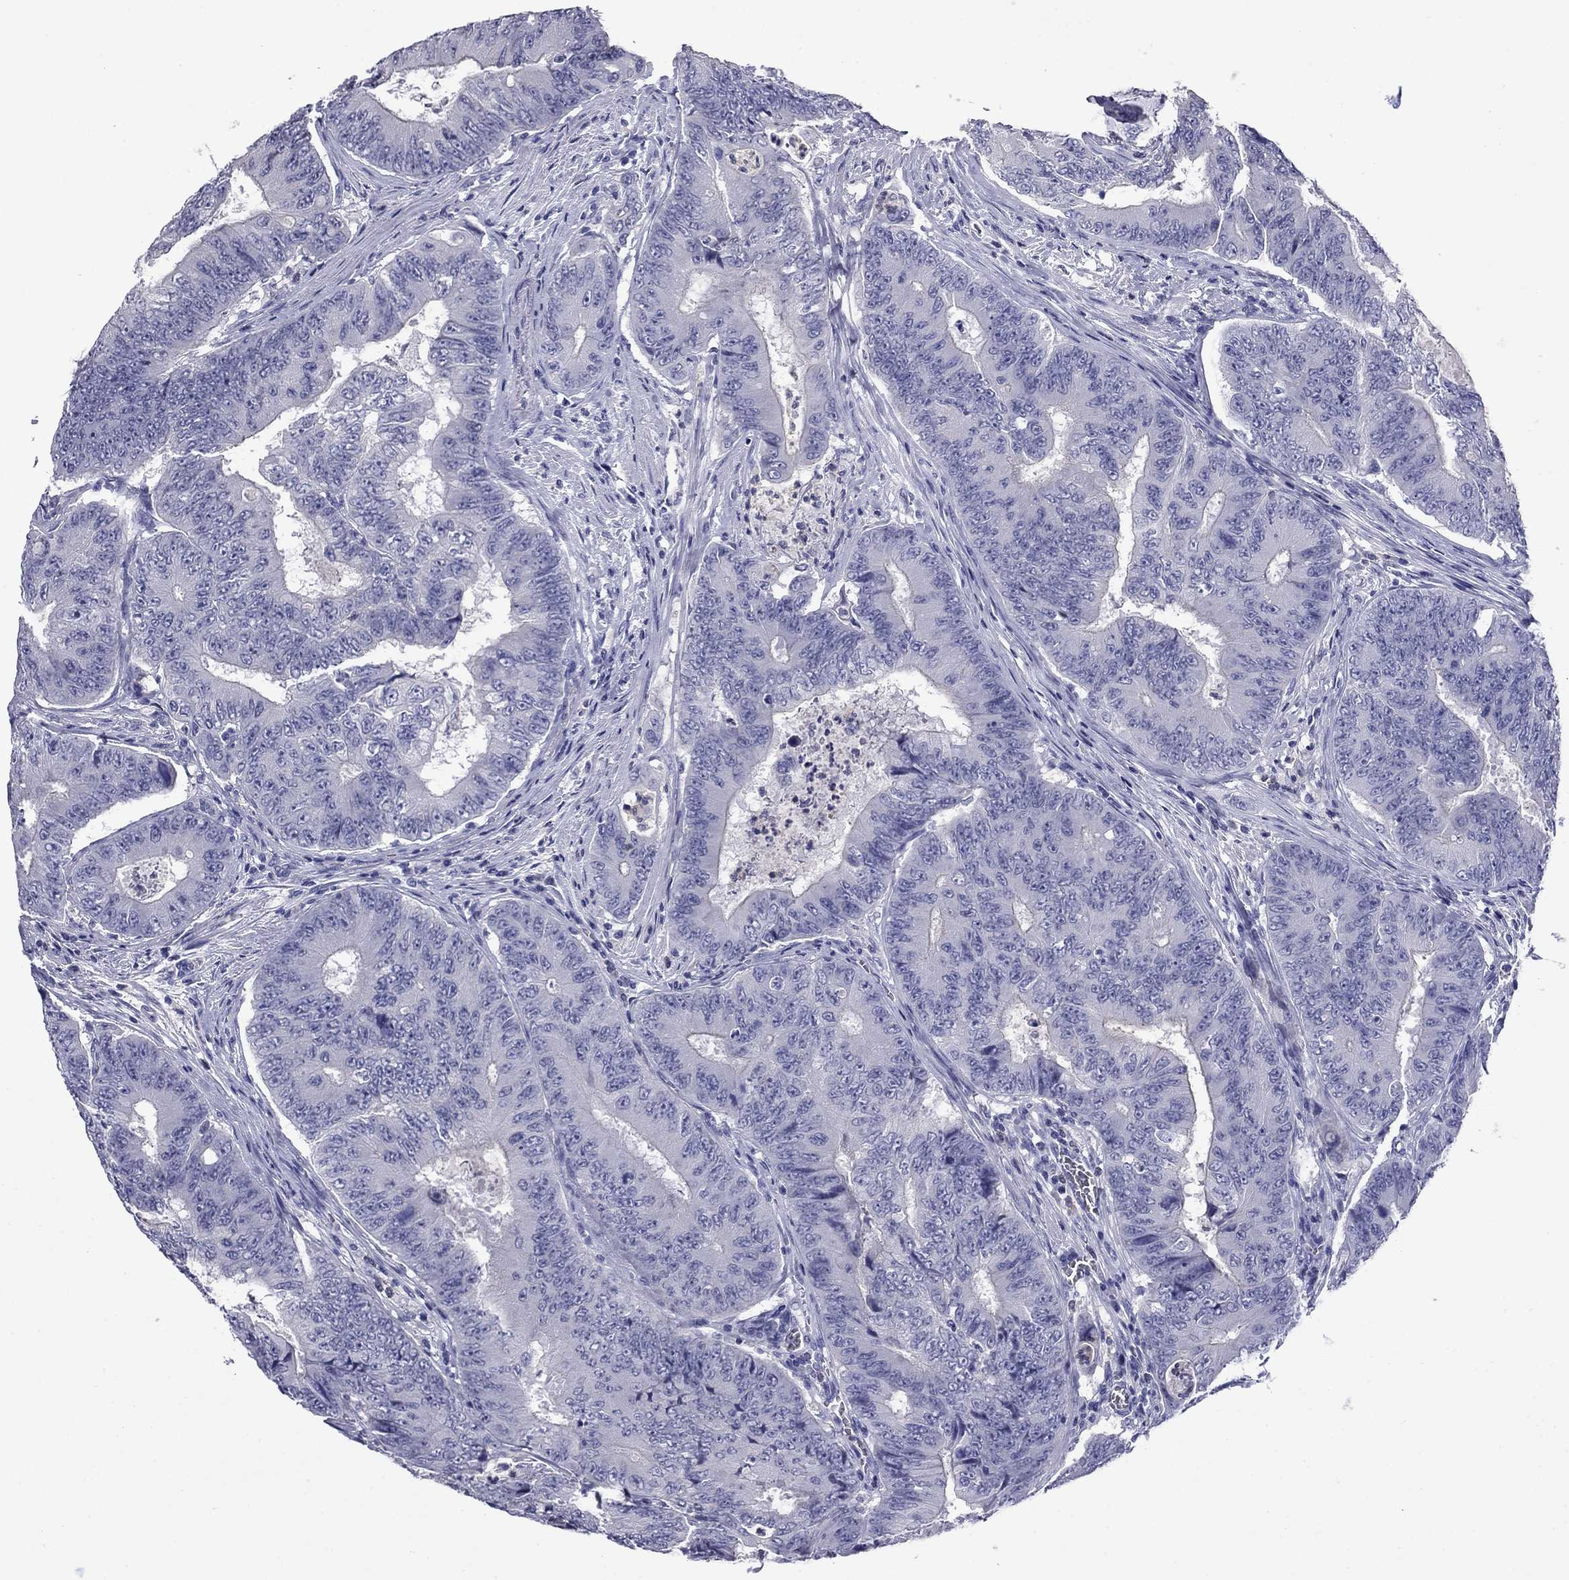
{"staining": {"intensity": "negative", "quantity": "none", "location": "none"}, "tissue": "colorectal cancer", "cell_type": "Tumor cells", "image_type": "cancer", "snomed": [{"axis": "morphology", "description": "Adenocarcinoma, NOS"}, {"axis": "topography", "description": "Colon"}], "caption": "Protein analysis of adenocarcinoma (colorectal) shows no significant expression in tumor cells.", "gene": "CFAP119", "patient": {"sex": "female", "age": 48}}